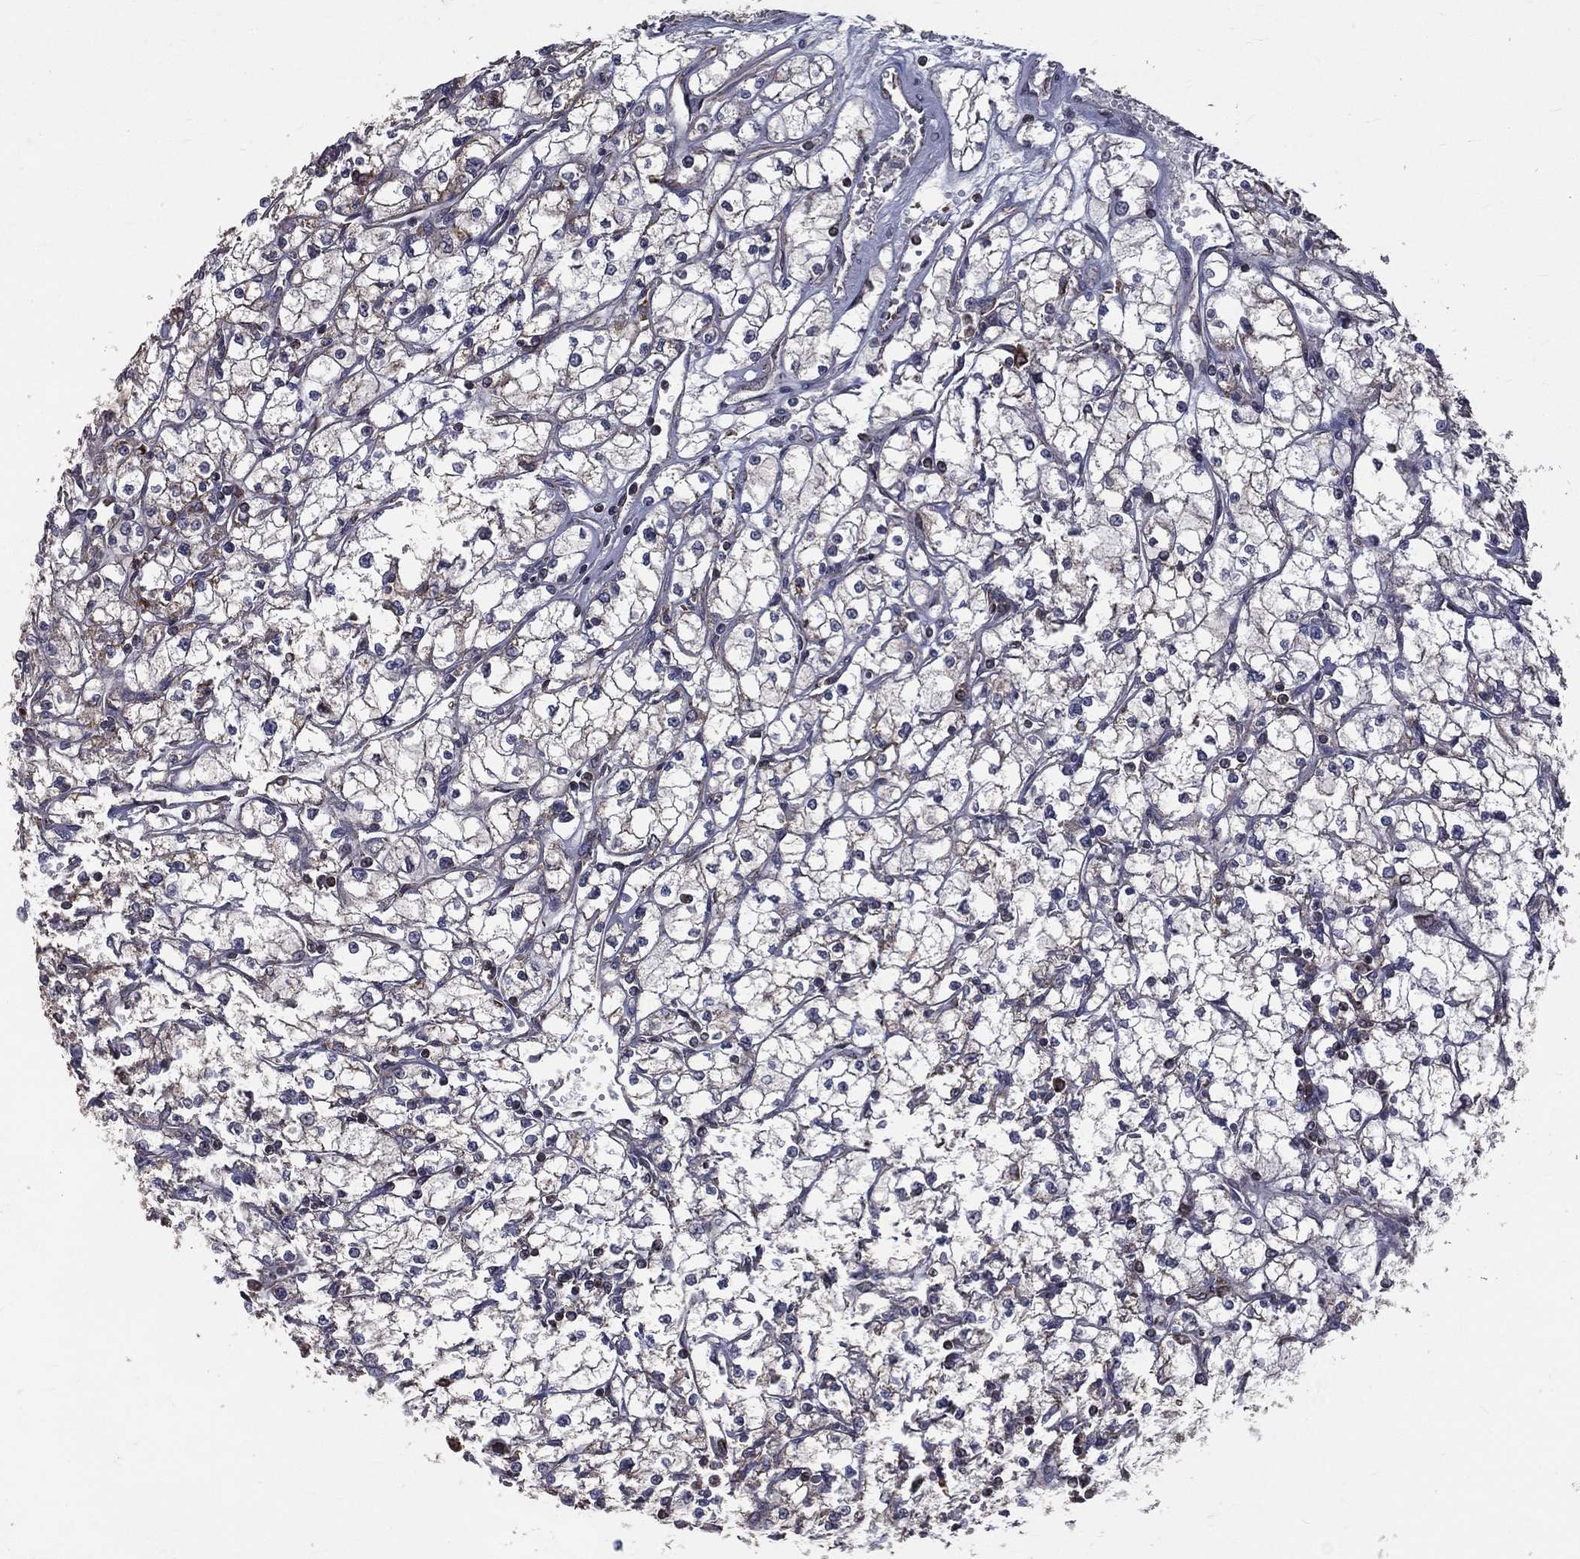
{"staining": {"intensity": "negative", "quantity": "none", "location": "none"}, "tissue": "renal cancer", "cell_type": "Tumor cells", "image_type": "cancer", "snomed": [{"axis": "morphology", "description": "Adenocarcinoma, NOS"}, {"axis": "topography", "description": "Kidney"}], "caption": "High power microscopy photomicrograph of an immunohistochemistry (IHC) micrograph of renal cancer, revealing no significant expression in tumor cells.", "gene": "OLFML1", "patient": {"sex": "male", "age": 67}}